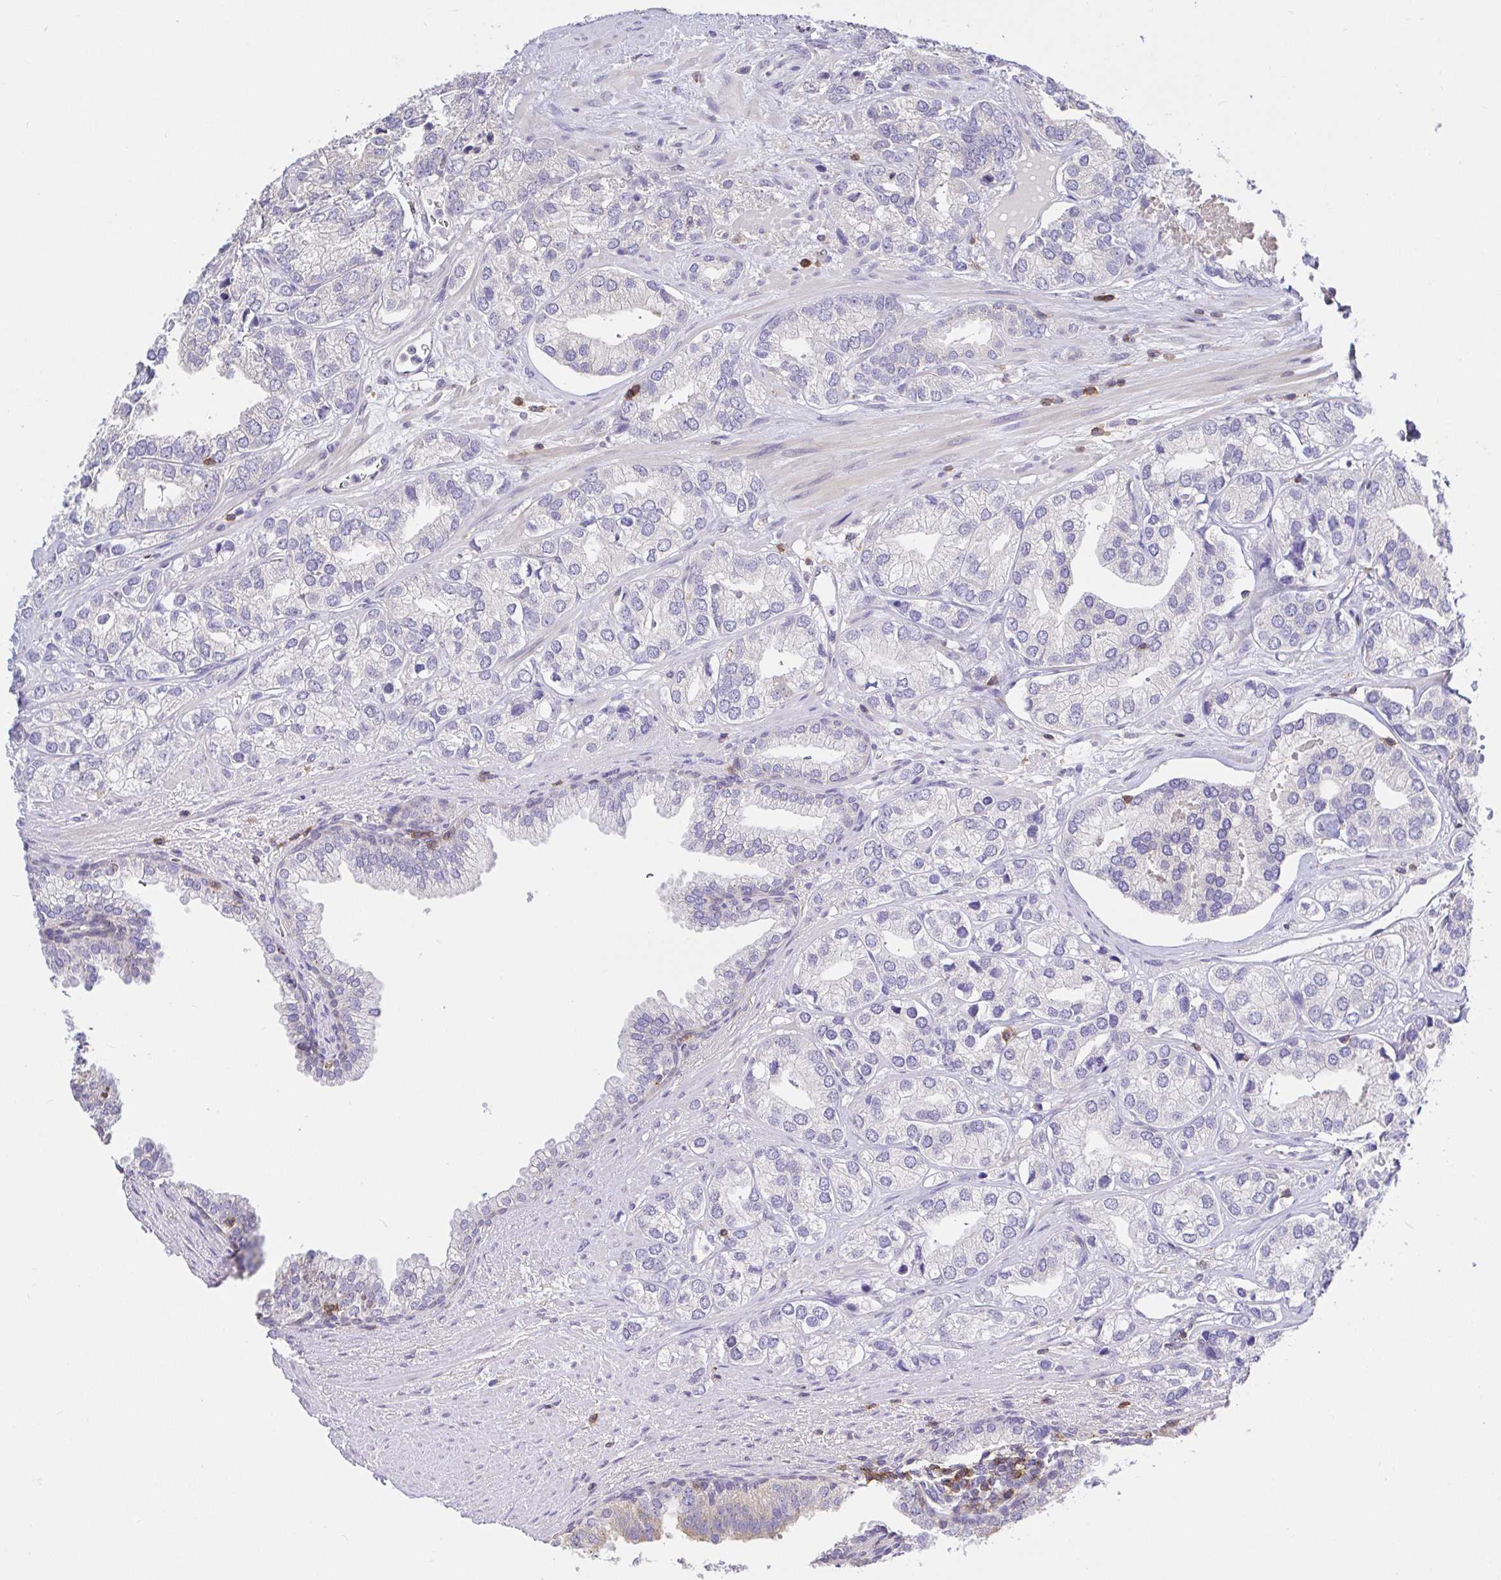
{"staining": {"intensity": "negative", "quantity": "none", "location": "none"}, "tissue": "prostate cancer", "cell_type": "Tumor cells", "image_type": "cancer", "snomed": [{"axis": "morphology", "description": "Adenocarcinoma, High grade"}, {"axis": "topography", "description": "Prostate"}], "caption": "IHC histopathology image of neoplastic tissue: human prostate cancer stained with DAB exhibits no significant protein expression in tumor cells.", "gene": "SKAP1", "patient": {"sex": "male", "age": 58}}